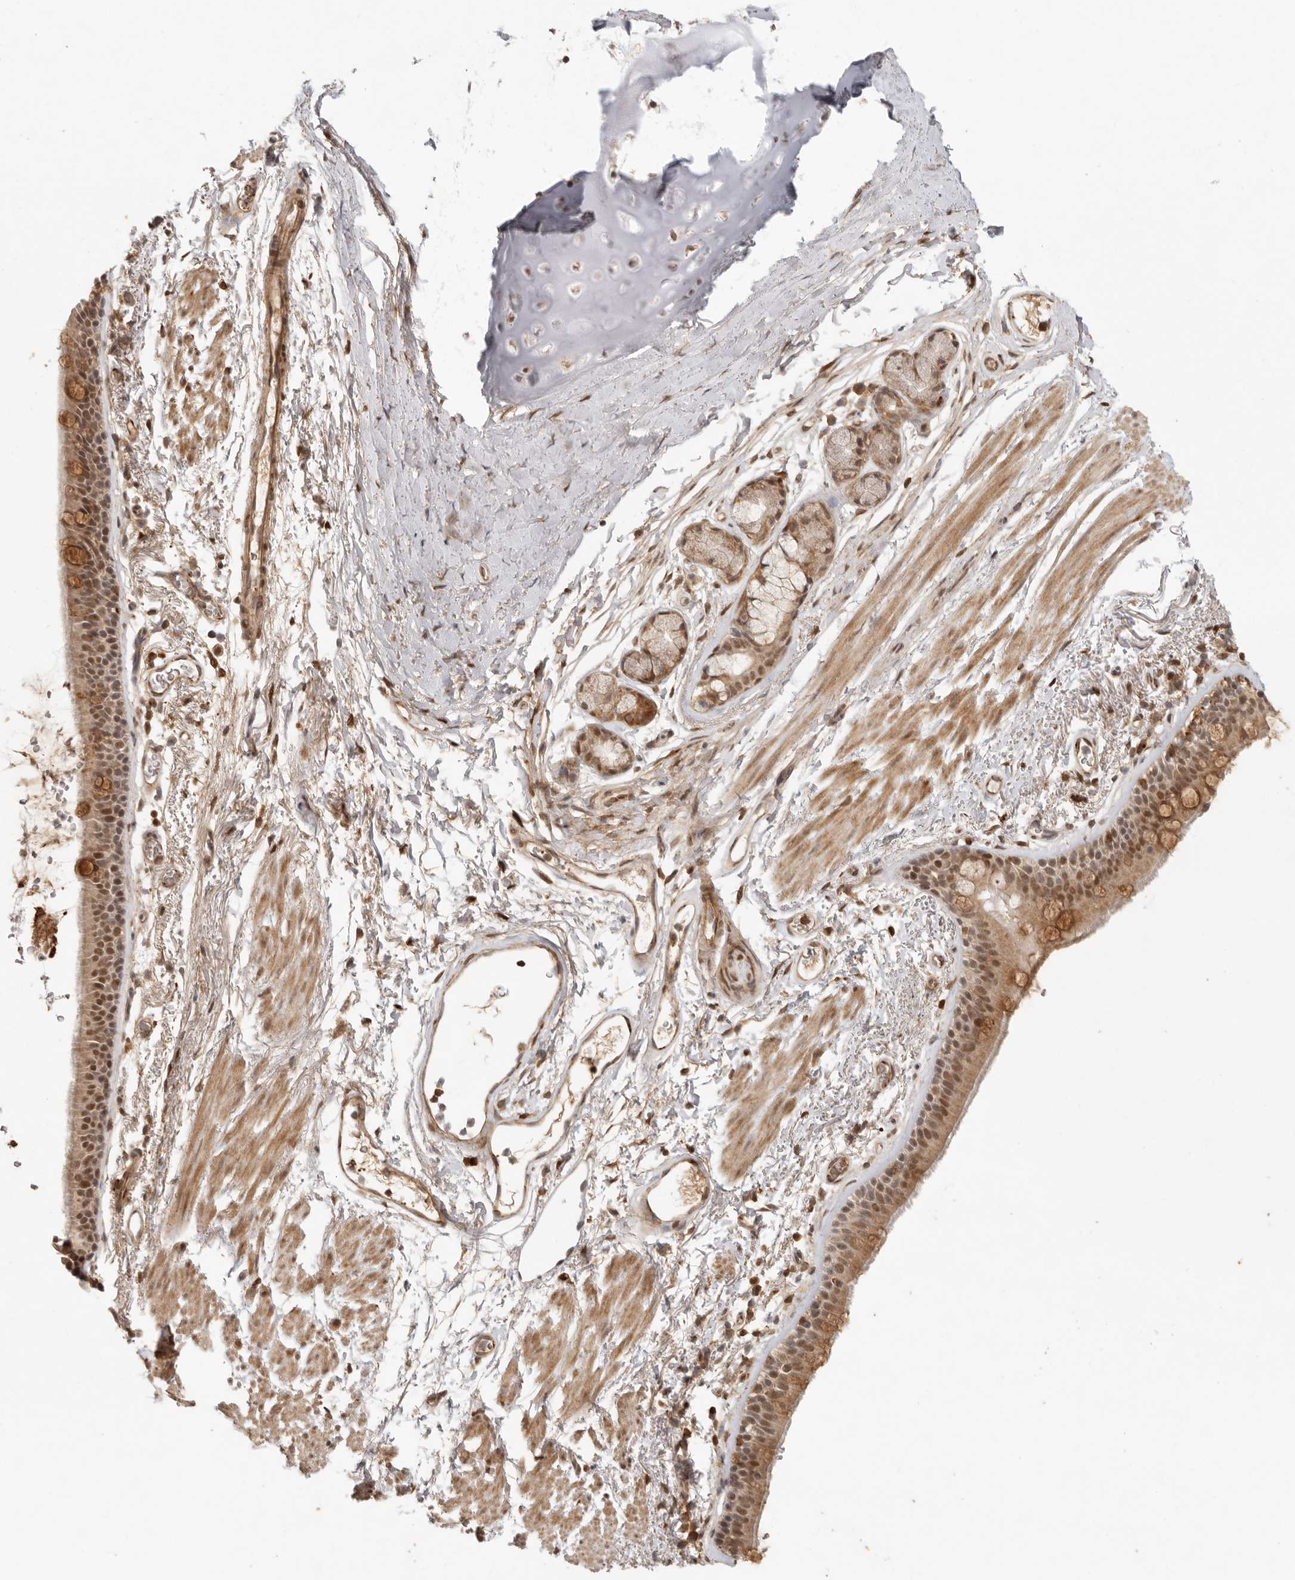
{"staining": {"intensity": "moderate", "quantity": ">75%", "location": "cytoplasmic/membranous,nuclear"}, "tissue": "bronchus", "cell_type": "Respiratory epithelial cells", "image_type": "normal", "snomed": [{"axis": "morphology", "description": "Normal tissue, NOS"}, {"axis": "topography", "description": "Lymph node"}, {"axis": "topography", "description": "Bronchus"}], "caption": "Immunohistochemical staining of unremarkable bronchus reveals medium levels of moderate cytoplasmic/membranous,nuclear positivity in about >75% of respiratory epithelial cells.", "gene": "AHDC1", "patient": {"sex": "female", "age": 70}}